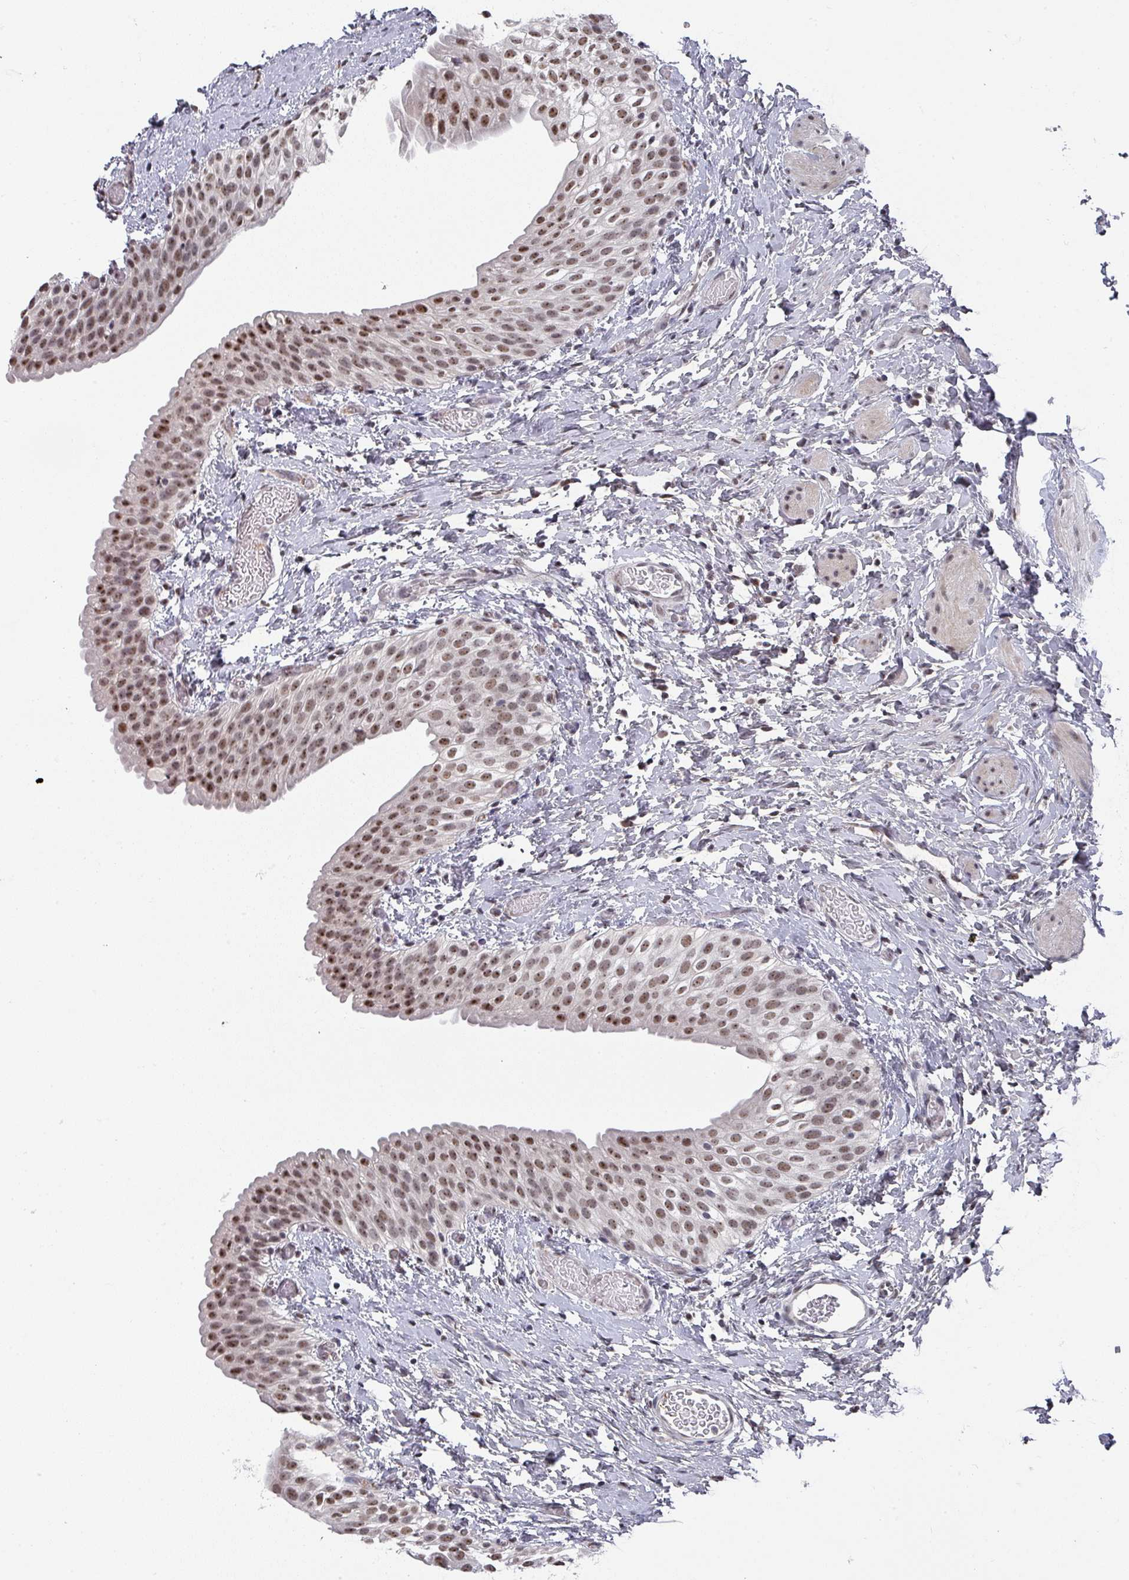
{"staining": {"intensity": "moderate", "quantity": ">75%", "location": "nuclear"}, "tissue": "urinary bladder", "cell_type": "Urothelial cells", "image_type": "normal", "snomed": [{"axis": "morphology", "description": "Normal tissue, NOS"}, {"axis": "topography", "description": "Urinary bladder"}], "caption": "Brown immunohistochemical staining in benign human urinary bladder demonstrates moderate nuclear staining in approximately >75% of urothelial cells.", "gene": "ZNF654", "patient": {"sex": "male", "age": 1}}